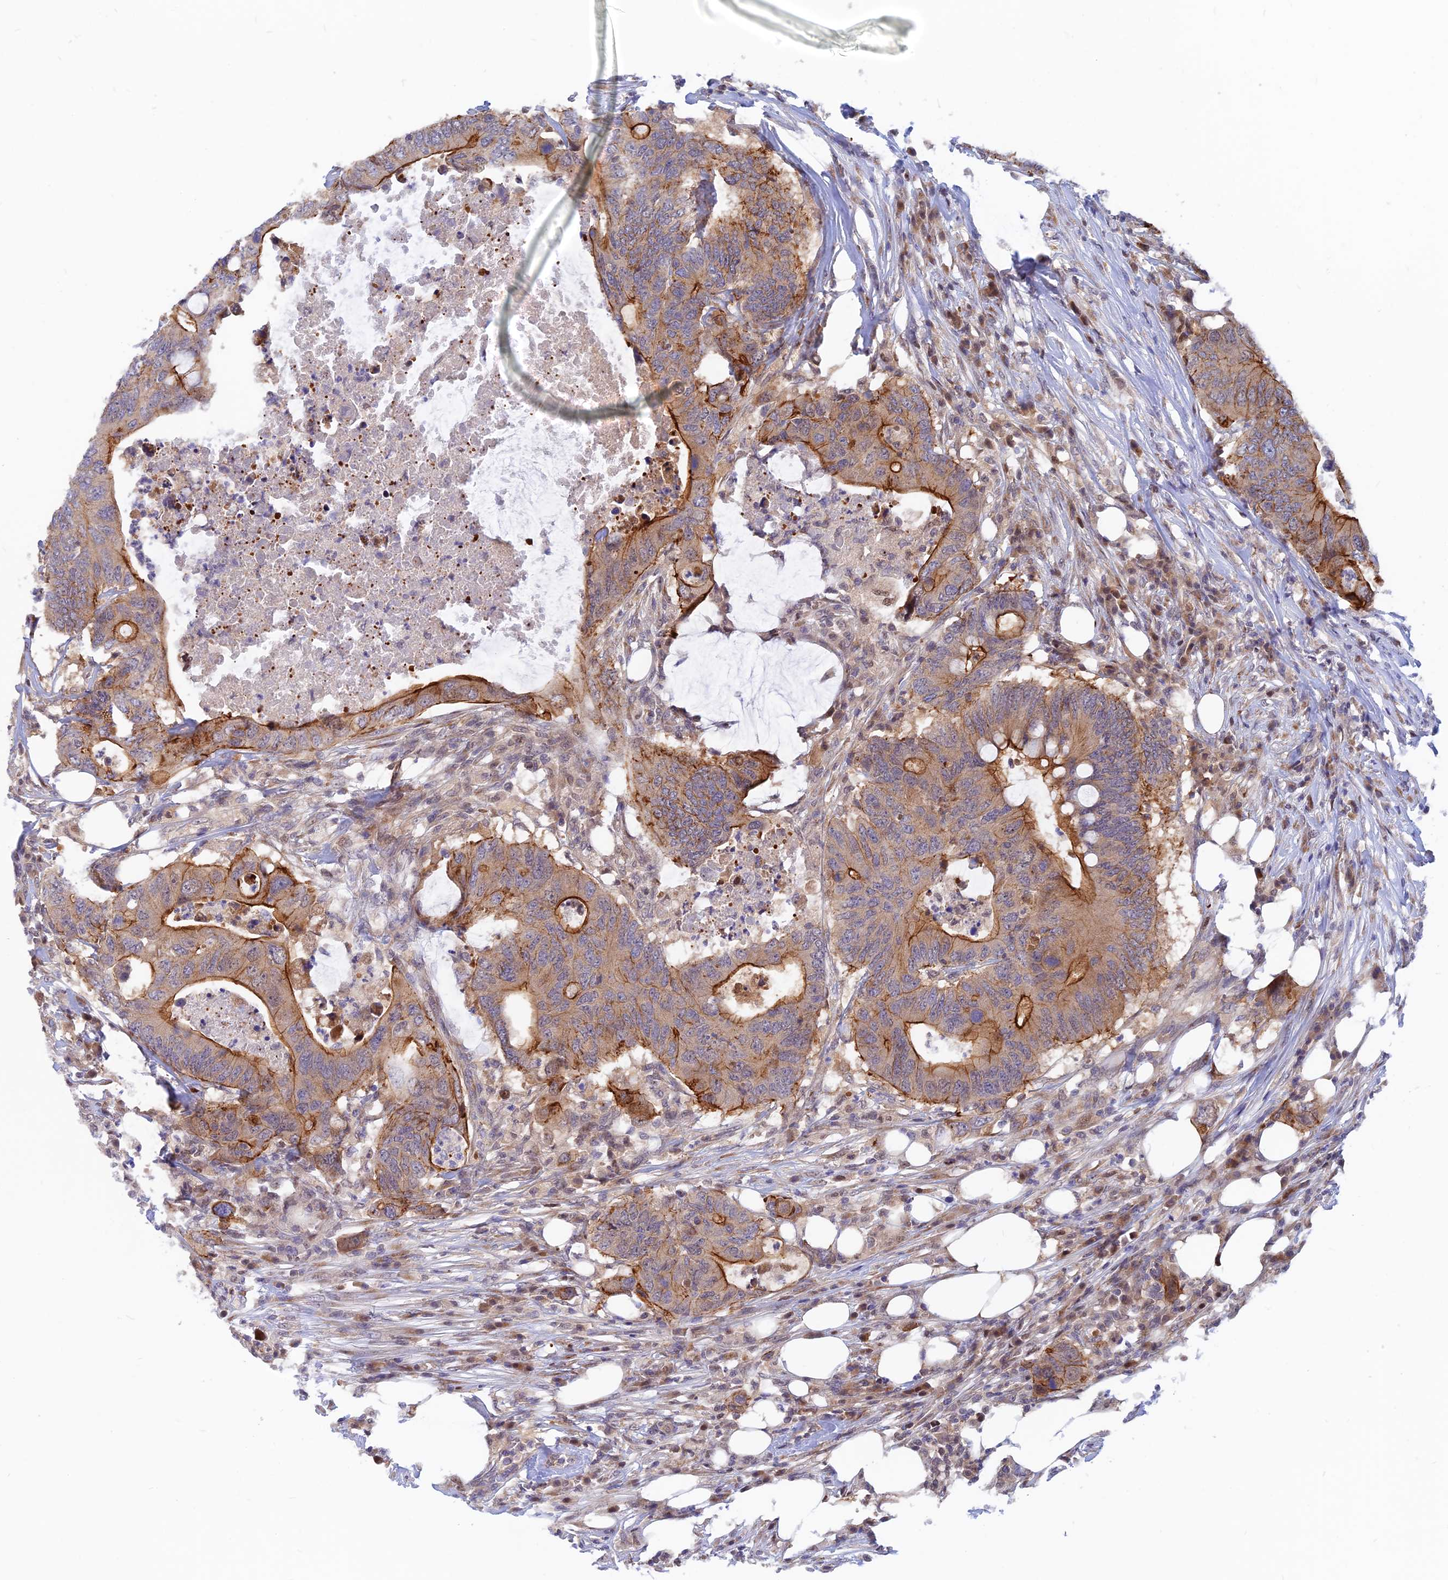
{"staining": {"intensity": "strong", "quantity": "25%-75%", "location": "cytoplasmic/membranous"}, "tissue": "colorectal cancer", "cell_type": "Tumor cells", "image_type": "cancer", "snomed": [{"axis": "morphology", "description": "Adenocarcinoma, NOS"}, {"axis": "topography", "description": "Colon"}], "caption": "High-magnification brightfield microscopy of adenocarcinoma (colorectal) stained with DAB (brown) and counterstained with hematoxylin (blue). tumor cells exhibit strong cytoplasmic/membranous positivity is seen in about25%-75% of cells.", "gene": "DNAJC16", "patient": {"sex": "male", "age": 71}}